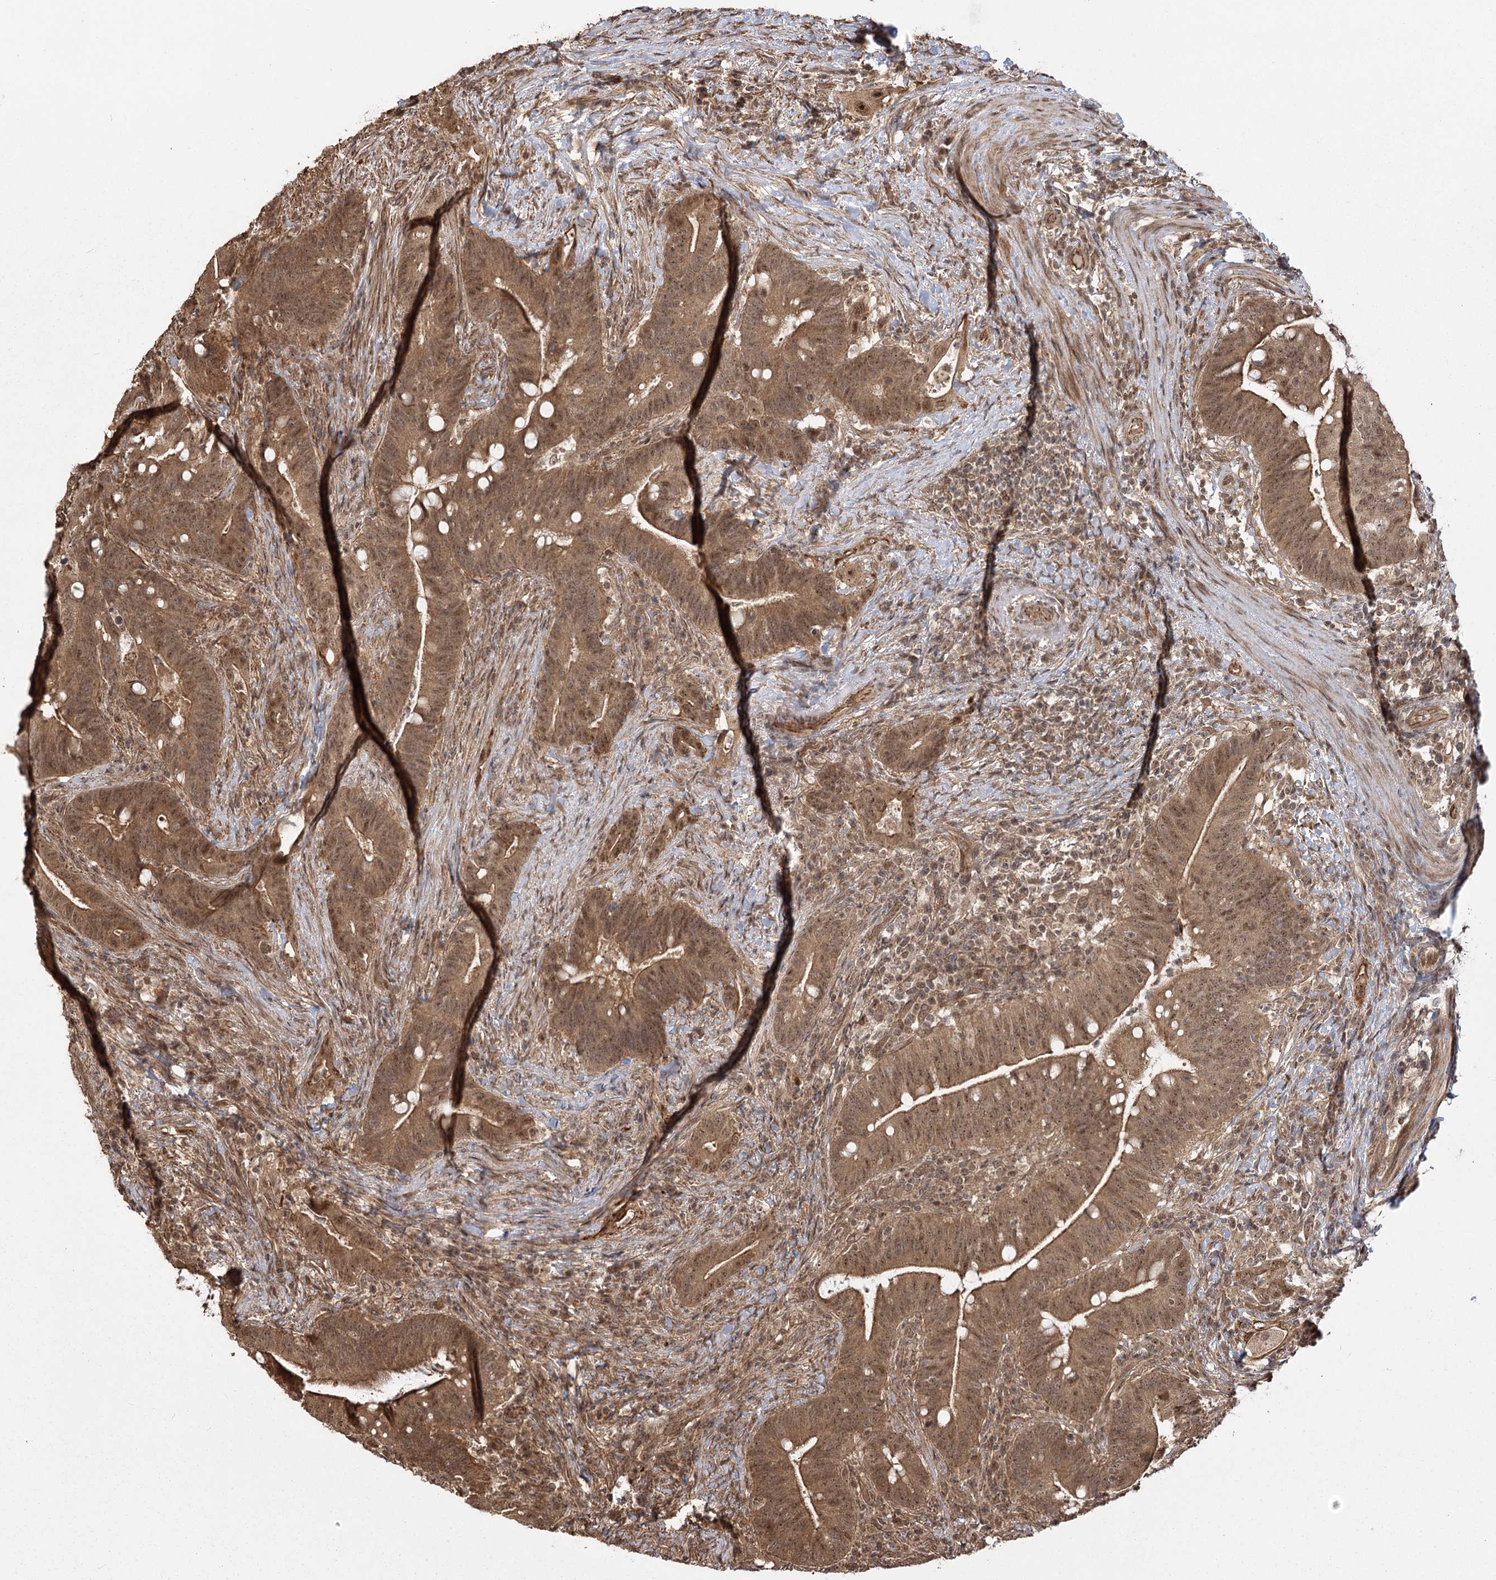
{"staining": {"intensity": "moderate", "quantity": ">75%", "location": "cytoplasmic/membranous,nuclear"}, "tissue": "colorectal cancer", "cell_type": "Tumor cells", "image_type": "cancer", "snomed": [{"axis": "morphology", "description": "Adenocarcinoma, NOS"}, {"axis": "topography", "description": "Colon"}], "caption": "Protein staining demonstrates moderate cytoplasmic/membranous and nuclear staining in about >75% of tumor cells in colorectal cancer (adenocarcinoma). Immunohistochemistry (ihc) stains the protein in brown and the nuclei are stained blue.", "gene": "R3HDM2", "patient": {"sex": "female", "age": 66}}